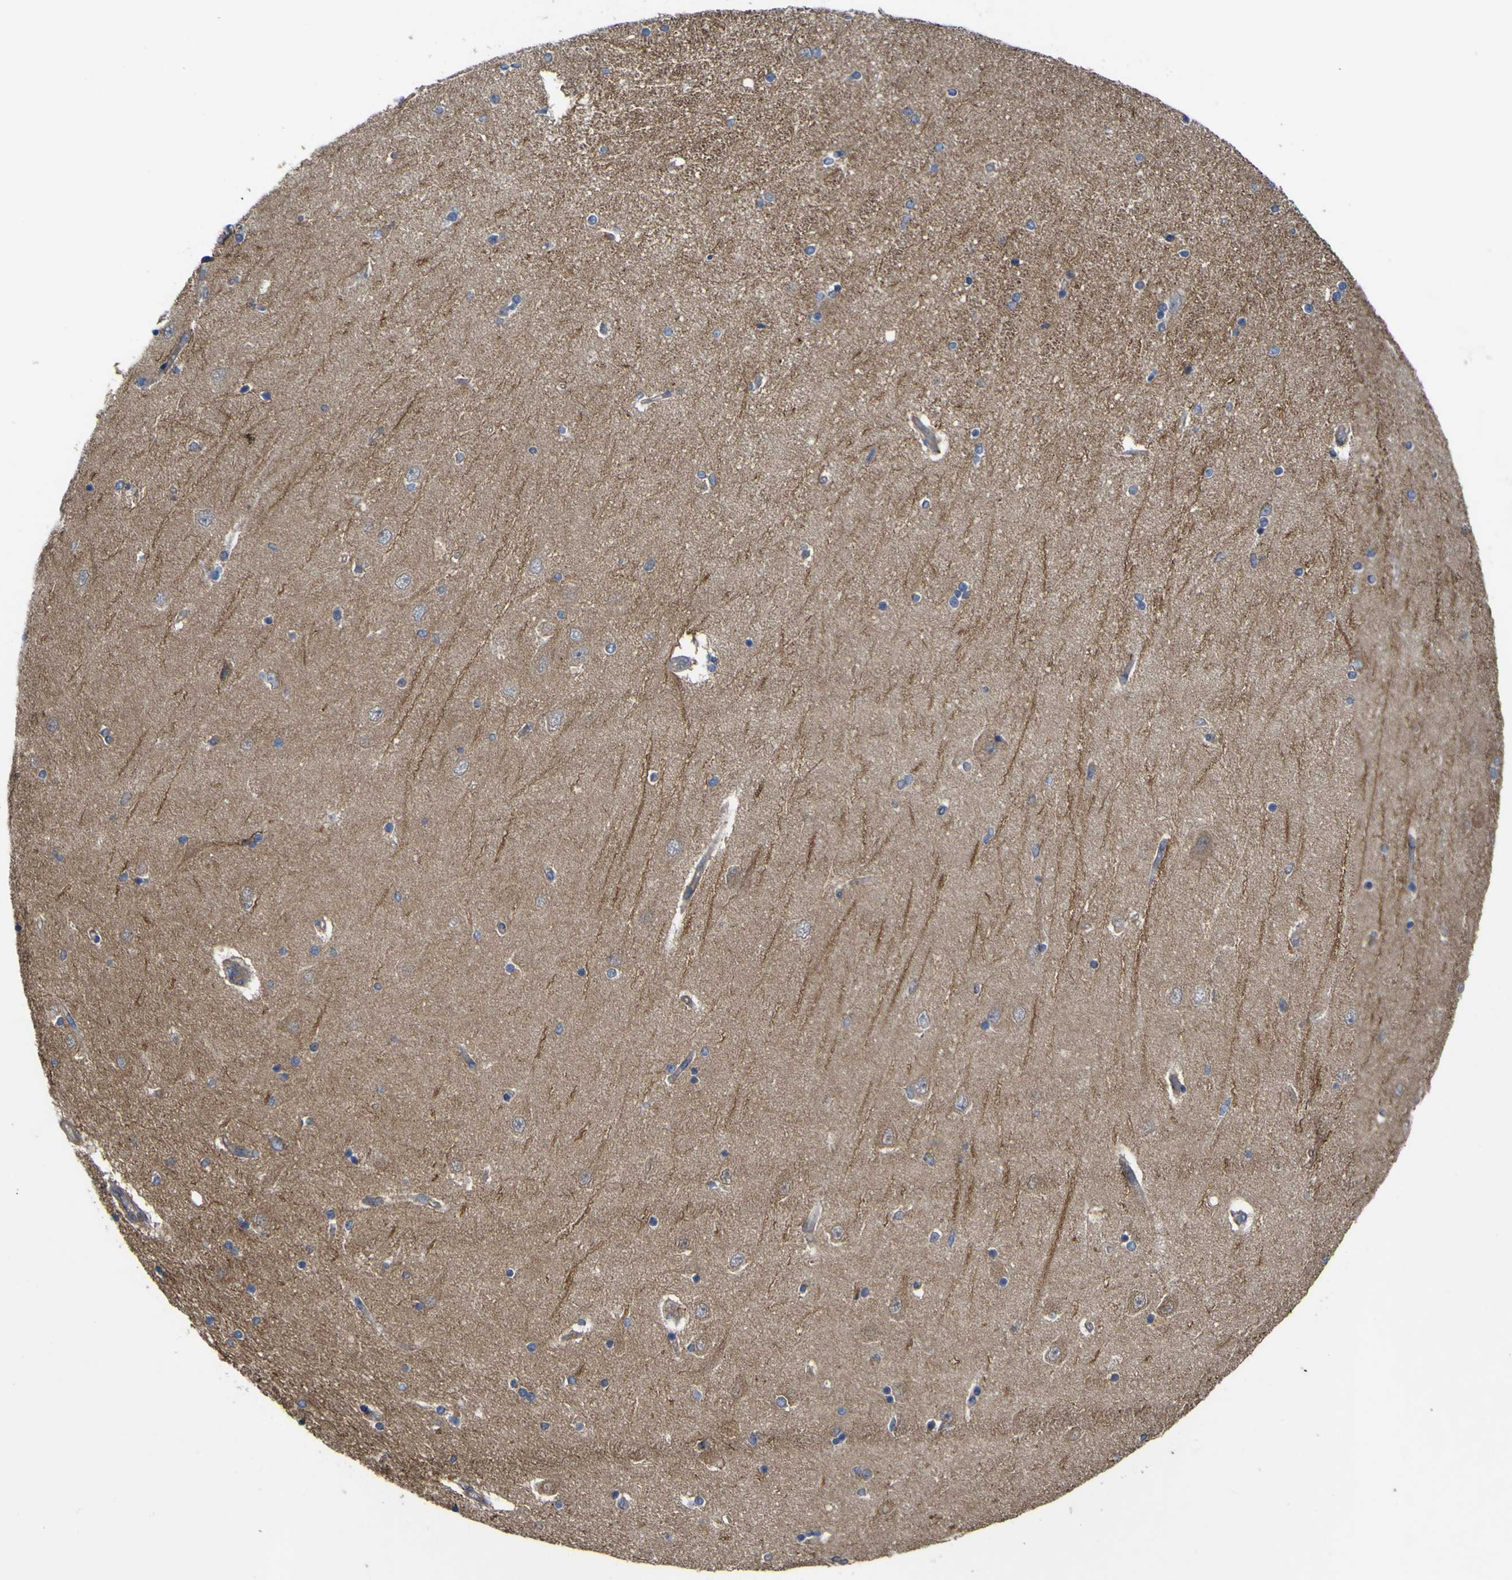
{"staining": {"intensity": "negative", "quantity": "none", "location": "none"}, "tissue": "hippocampus", "cell_type": "Glial cells", "image_type": "normal", "snomed": [{"axis": "morphology", "description": "Normal tissue, NOS"}, {"axis": "topography", "description": "Hippocampus"}], "caption": "Glial cells show no significant staining in normal hippocampus.", "gene": "TNFSF15", "patient": {"sex": "female", "age": 54}}